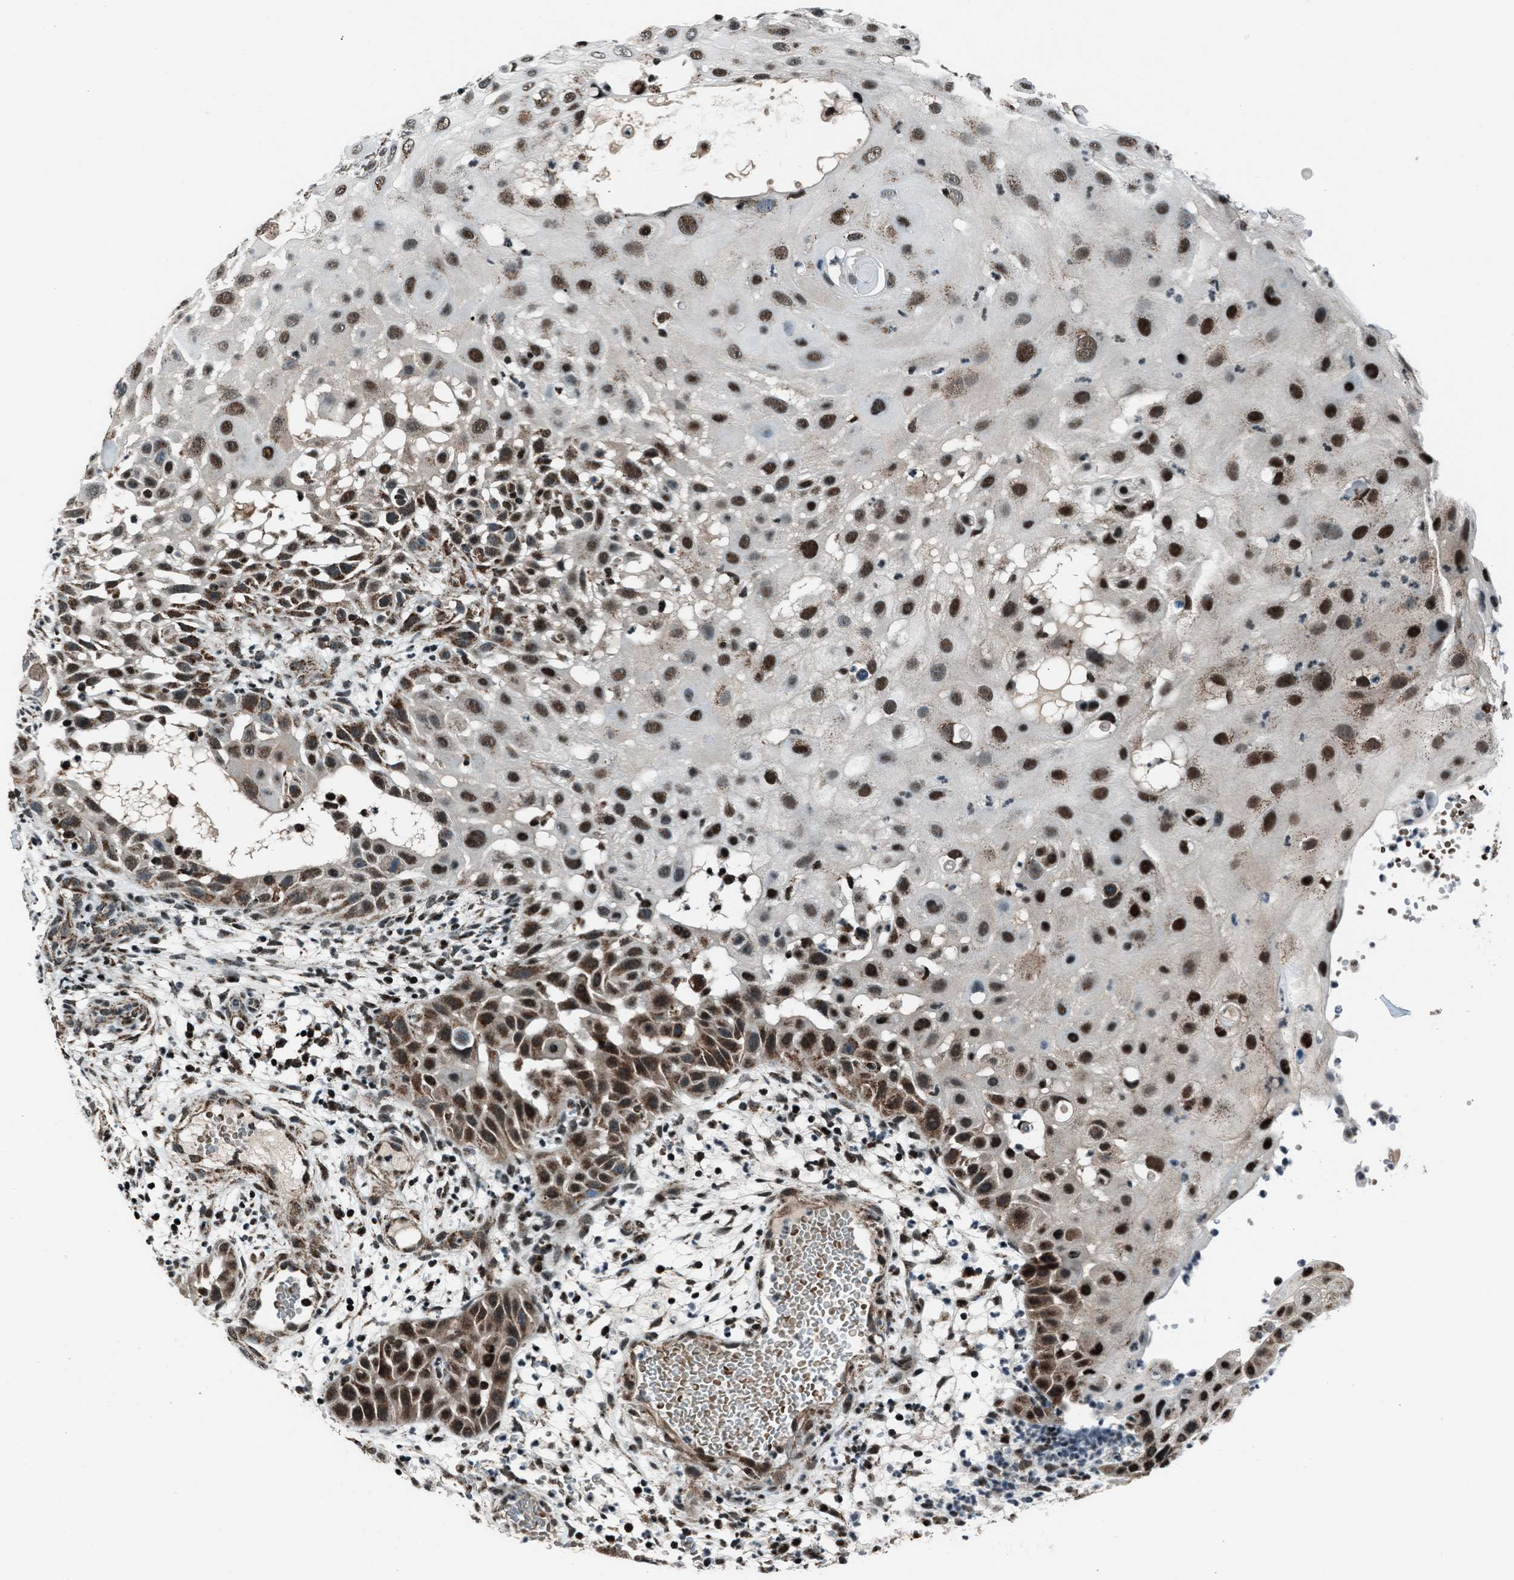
{"staining": {"intensity": "strong", "quantity": ">75%", "location": "cytoplasmic/membranous,nuclear"}, "tissue": "skin cancer", "cell_type": "Tumor cells", "image_type": "cancer", "snomed": [{"axis": "morphology", "description": "Squamous cell carcinoma, NOS"}, {"axis": "topography", "description": "Skin"}], "caption": "This image displays immunohistochemistry staining of skin cancer, with high strong cytoplasmic/membranous and nuclear expression in approximately >75% of tumor cells.", "gene": "MORC3", "patient": {"sex": "female", "age": 44}}